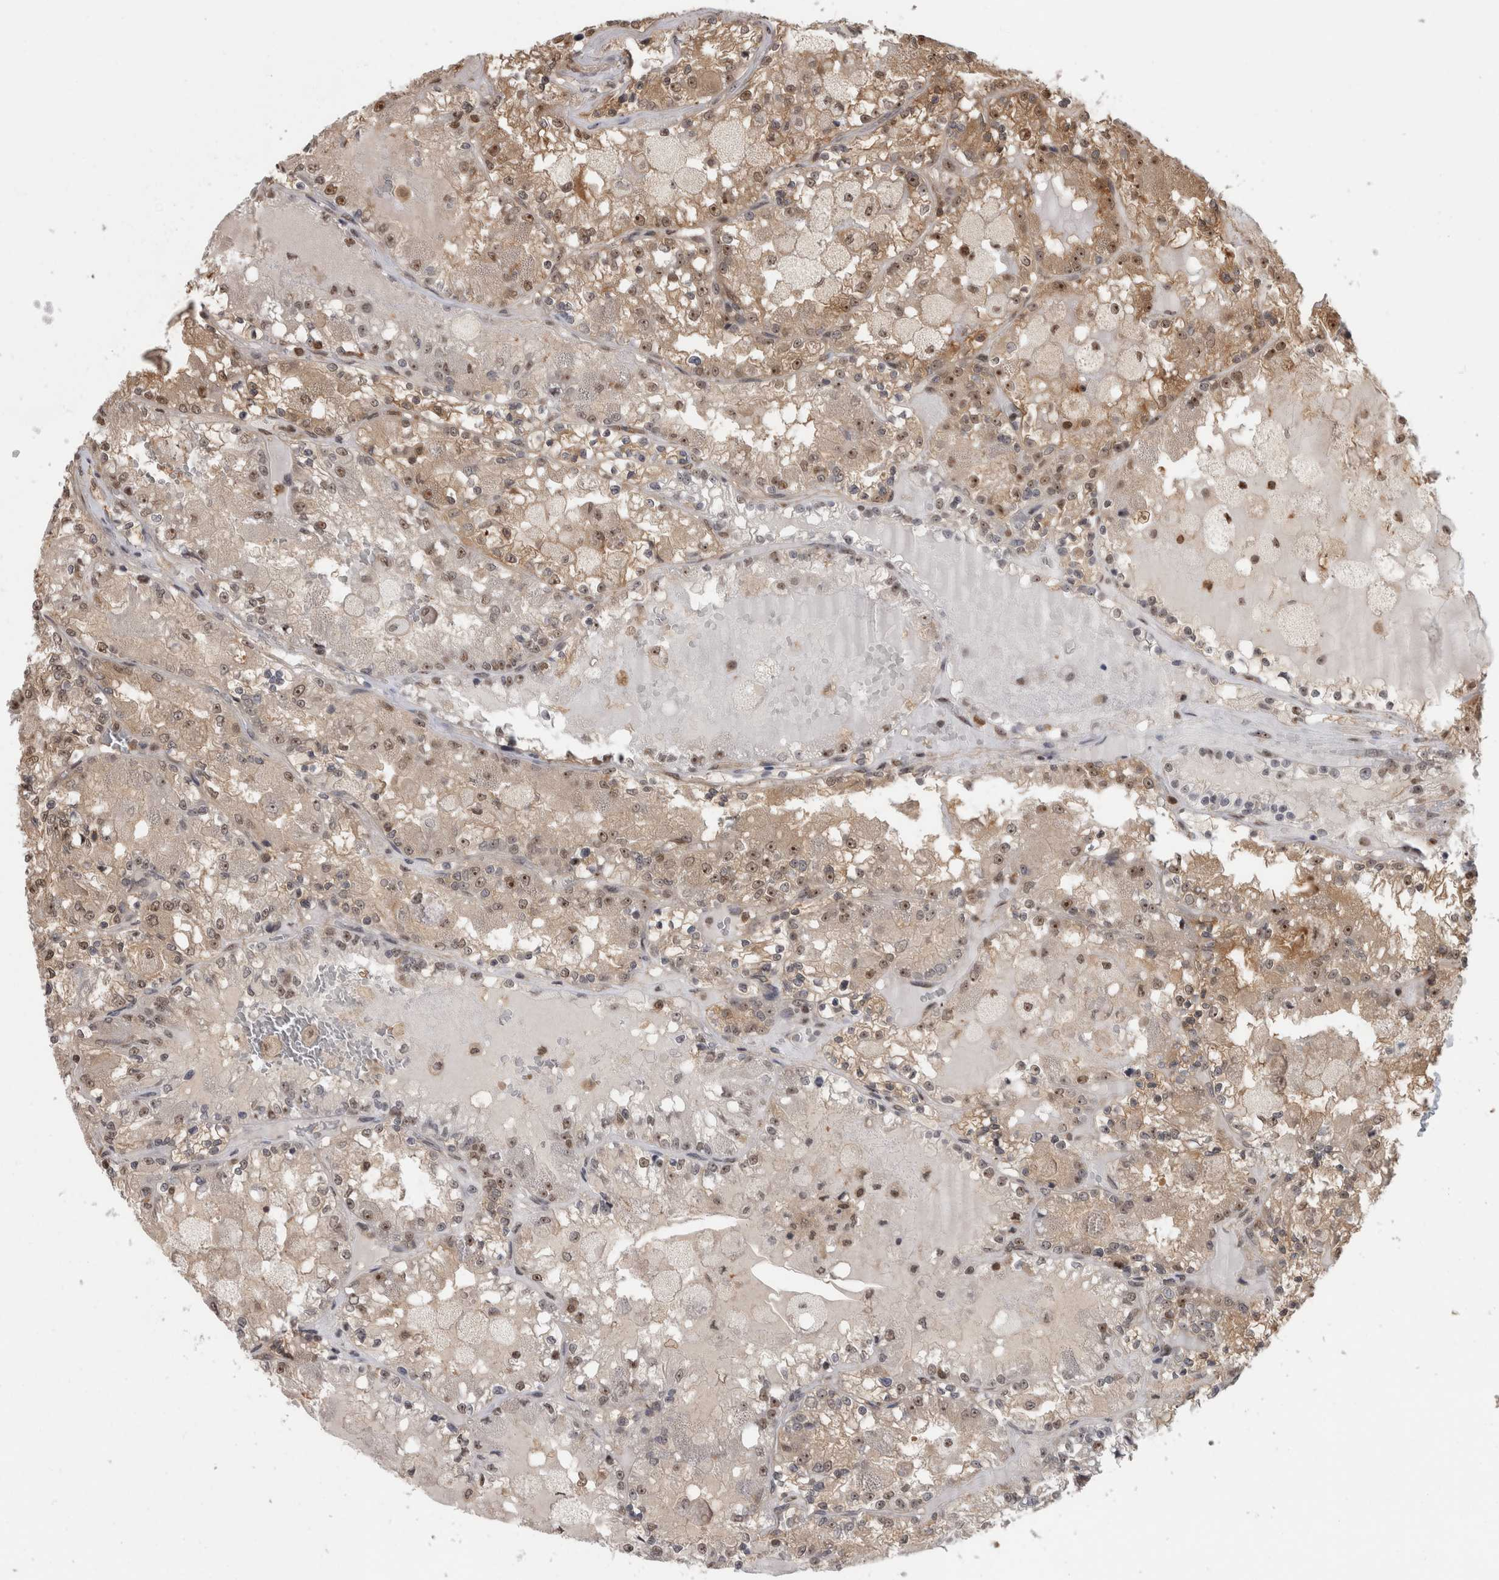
{"staining": {"intensity": "moderate", "quantity": ">75%", "location": "cytoplasmic/membranous,nuclear"}, "tissue": "renal cancer", "cell_type": "Tumor cells", "image_type": "cancer", "snomed": [{"axis": "morphology", "description": "Adenocarcinoma, NOS"}, {"axis": "topography", "description": "Kidney"}], "caption": "Renal cancer (adenocarcinoma) stained with immunohistochemistry shows moderate cytoplasmic/membranous and nuclear positivity in about >75% of tumor cells.", "gene": "TDRD7", "patient": {"sex": "female", "age": 56}}